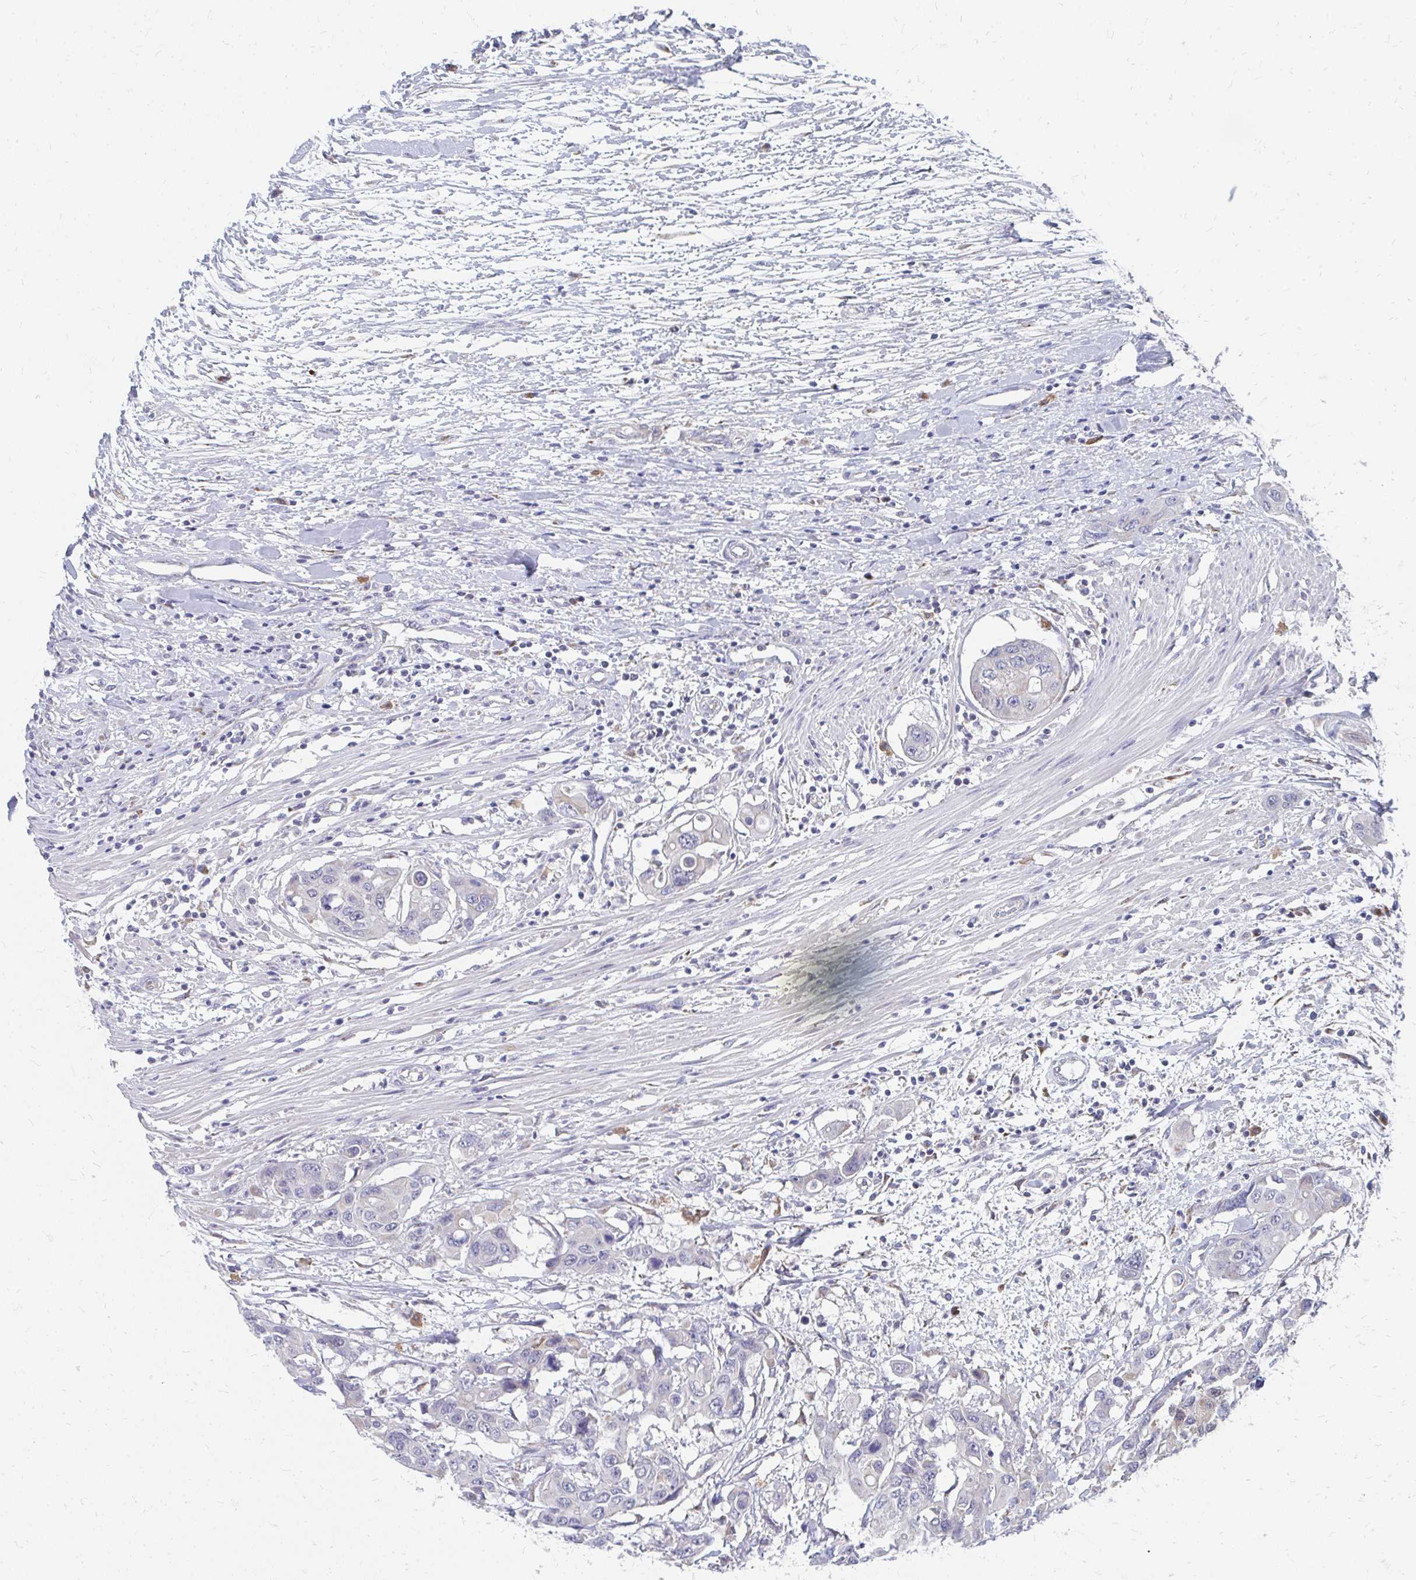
{"staining": {"intensity": "negative", "quantity": "none", "location": "none"}, "tissue": "colorectal cancer", "cell_type": "Tumor cells", "image_type": "cancer", "snomed": [{"axis": "morphology", "description": "Adenocarcinoma, NOS"}, {"axis": "topography", "description": "Colon"}], "caption": "Immunohistochemistry (IHC) histopathology image of neoplastic tissue: colorectal adenocarcinoma stained with DAB demonstrates no significant protein staining in tumor cells.", "gene": "PABIR3", "patient": {"sex": "male", "age": 77}}